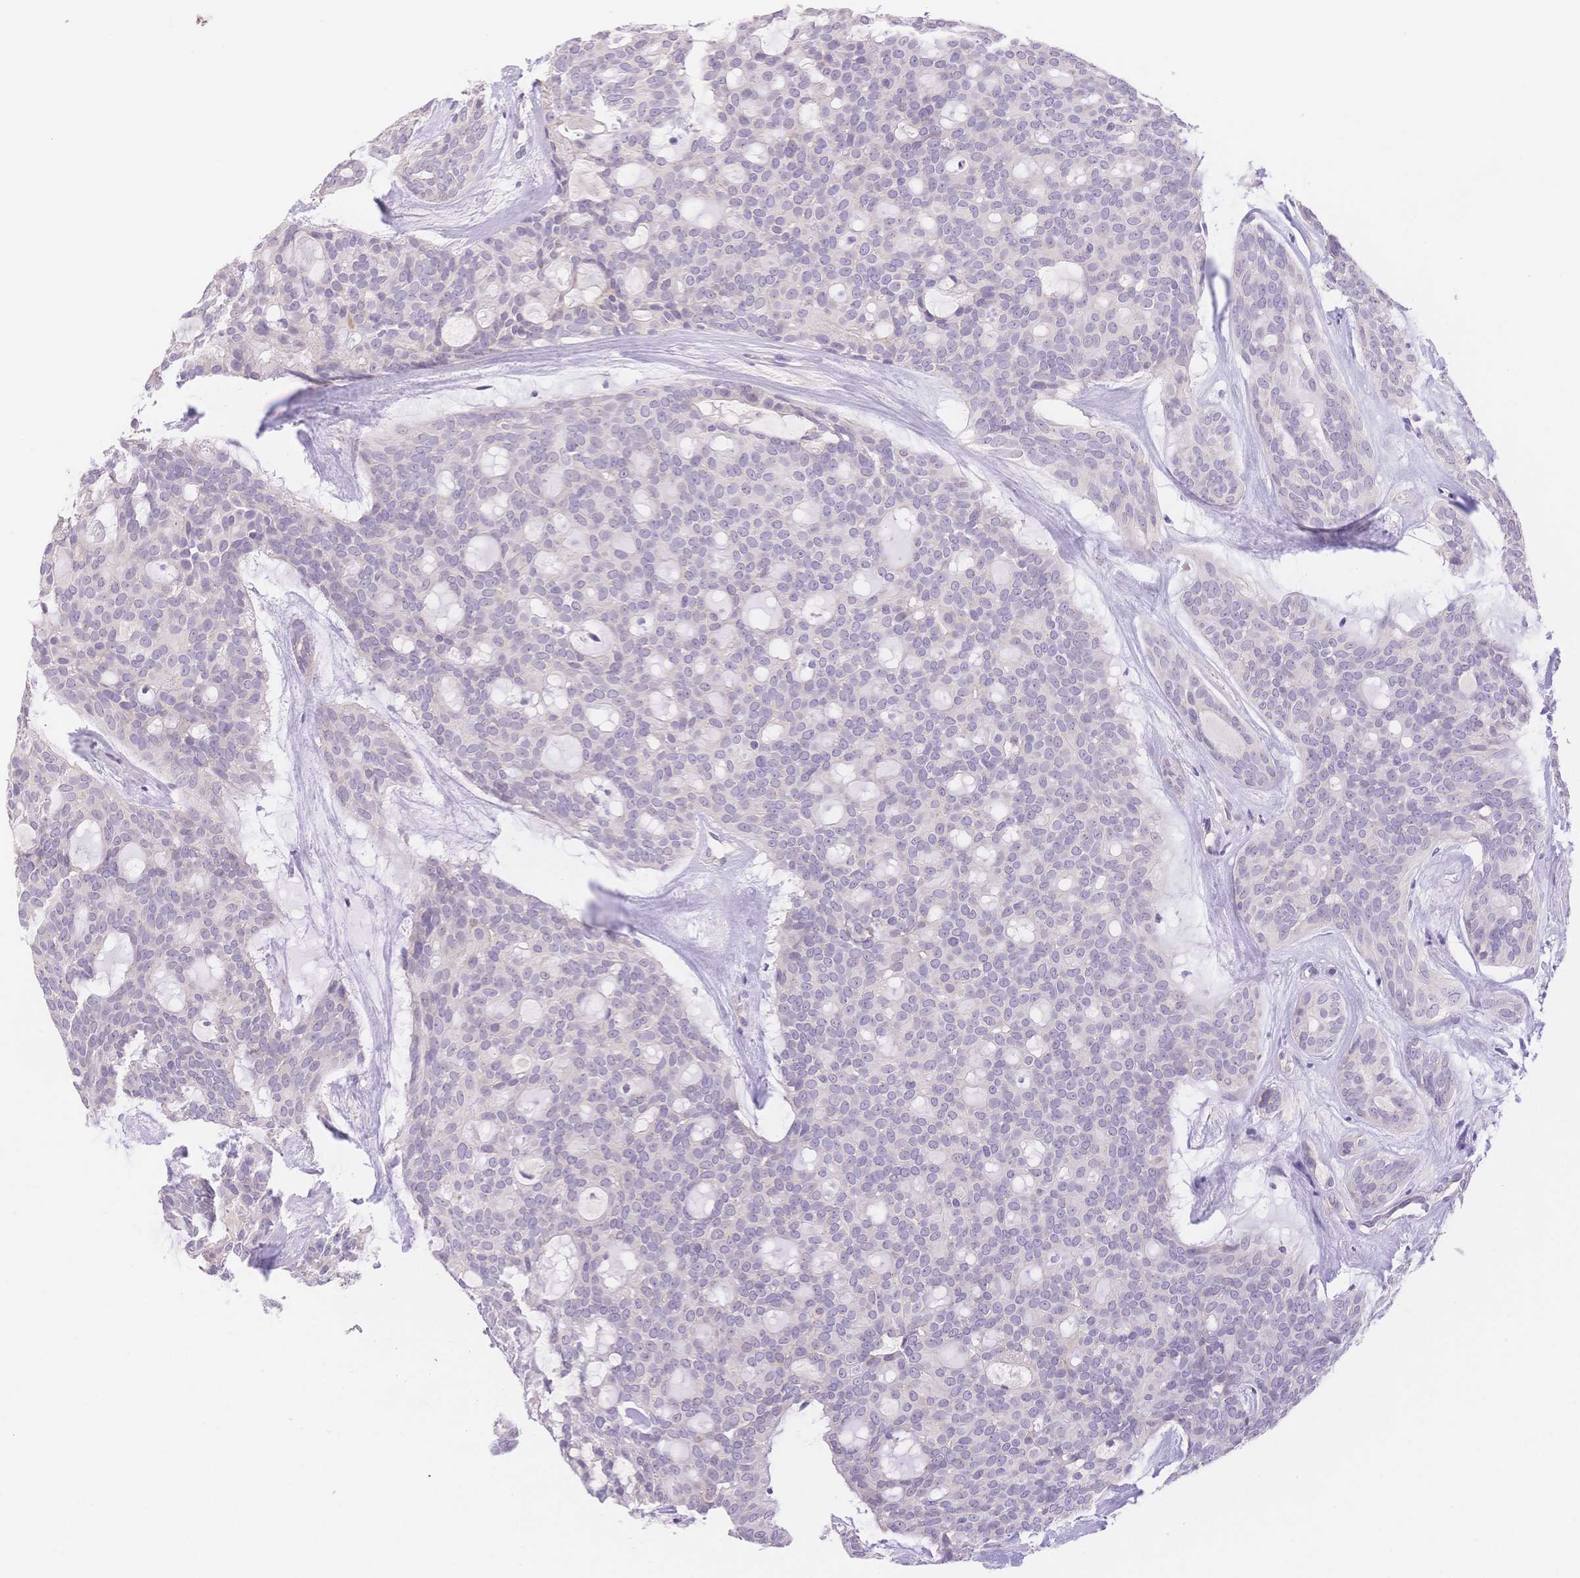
{"staining": {"intensity": "negative", "quantity": "none", "location": "none"}, "tissue": "head and neck cancer", "cell_type": "Tumor cells", "image_type": "cancer", "snomed": [{"axis": "morphology", "description": "Adenocarcinoma, NOS"}, {"axis": "topography", "description": "Head-Neck"}], "caption": "Immunohistochemistry (IHC) photomicrograph of neoplastic tissue: head and neck adenocarcinoma stained with DAB (3,3'-diaminobenzidine) displays no significant protein staining in tumor cells. (Stains: DAB IHC with hematoxylin counter stain, Microscopy: brightfield microscopy at high magnification).", "gene": "MYOM1", "patient": {"sex": "male", "age": 66}}